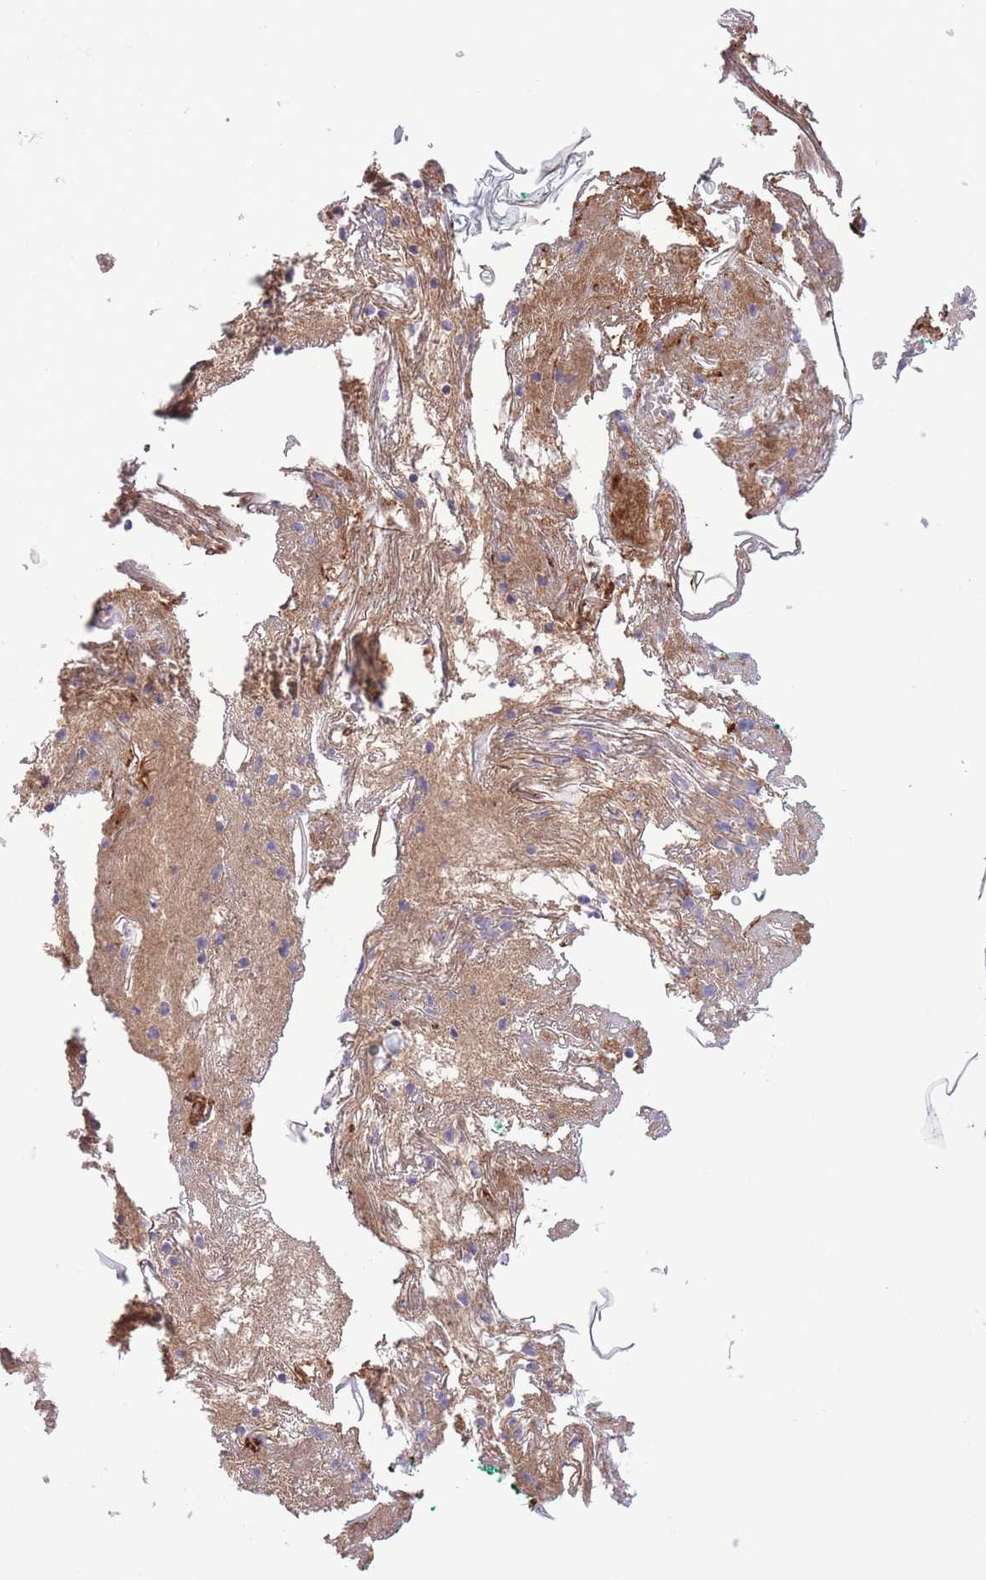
{"staining": {"intensity": "weak", "quantity": ">75%", "location": "cytoplasmic/membranous"}, "tissue": "skin", "cell_type": "Fibroblasts", "image_type": "normal", "snomed": [{"axis": "morphology", "description": "Normal tissue, NOS"}, {"axis": "morphology", "description": "Malignant melanoma, NOS"}, {"axis": "topography", "description": "Skin"}], "caption": "Protein staining of benign skin reveals weak cytoplasmic/membranous expression in approximately >75% of fibroblasts.", "gene": "ATP13A2", "patient": {"sex": "male", "age": 80}}